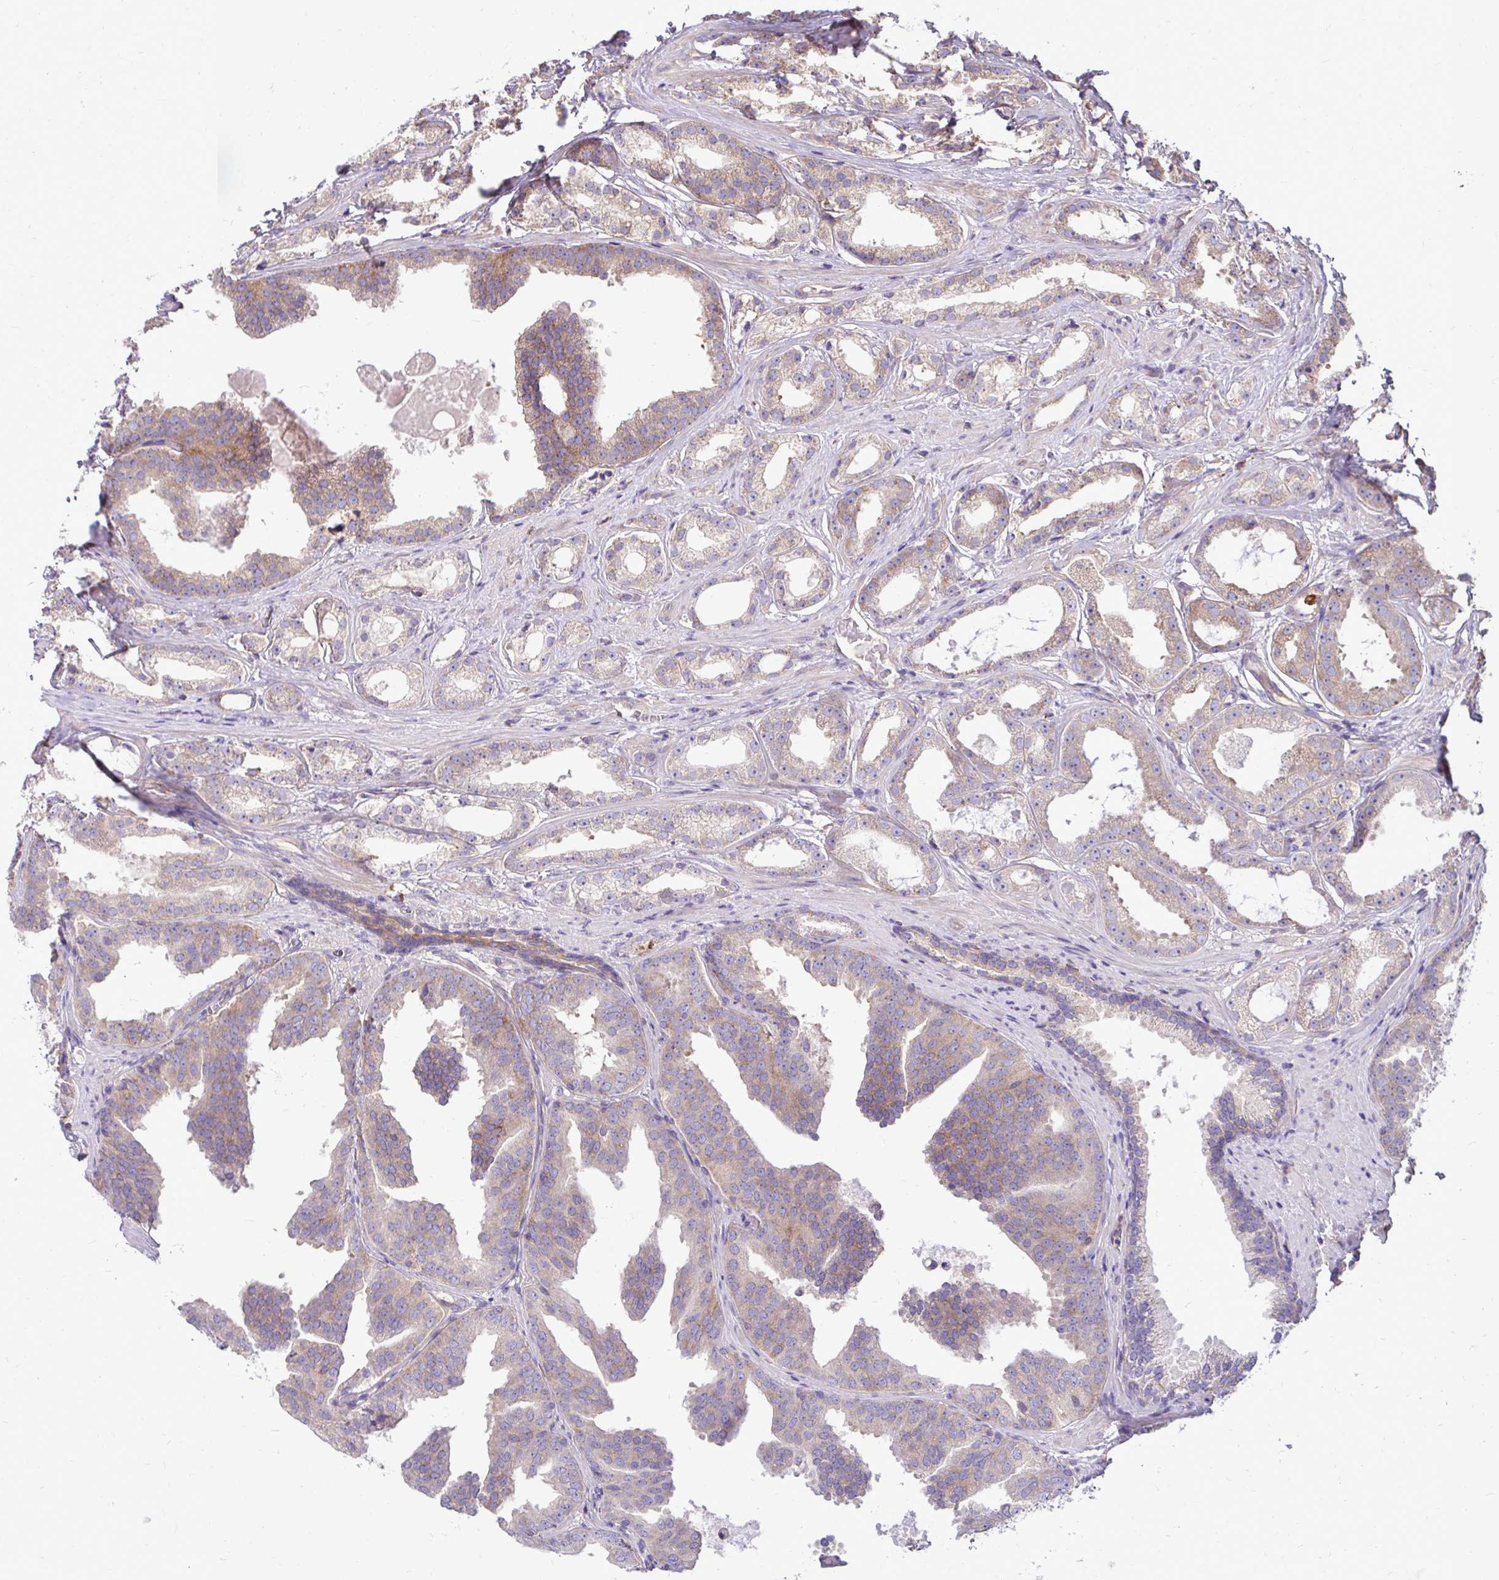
{"staining": {"intensity": "moderate", "quantity": "25%-75%", "location": "cytoplasmic/membranous"}, "tissue": "prostate cancer", "cell_type": "Tumor cells", "image_type": "cancer", "snomed": [{"axis": "morphology", "description": "Adenocarcinoma, Low grade"}, {"axis": "topography", "description": "Prostate"}], "caption": "Protein staining displays moderate cytoplasmic/membranous expression in about 25%-75% of tumor cells in prostate cancer (adenocarcinoma (low-grade)).", "gene": "FMR1", "patient": {"sex": "male", "age": 65}}